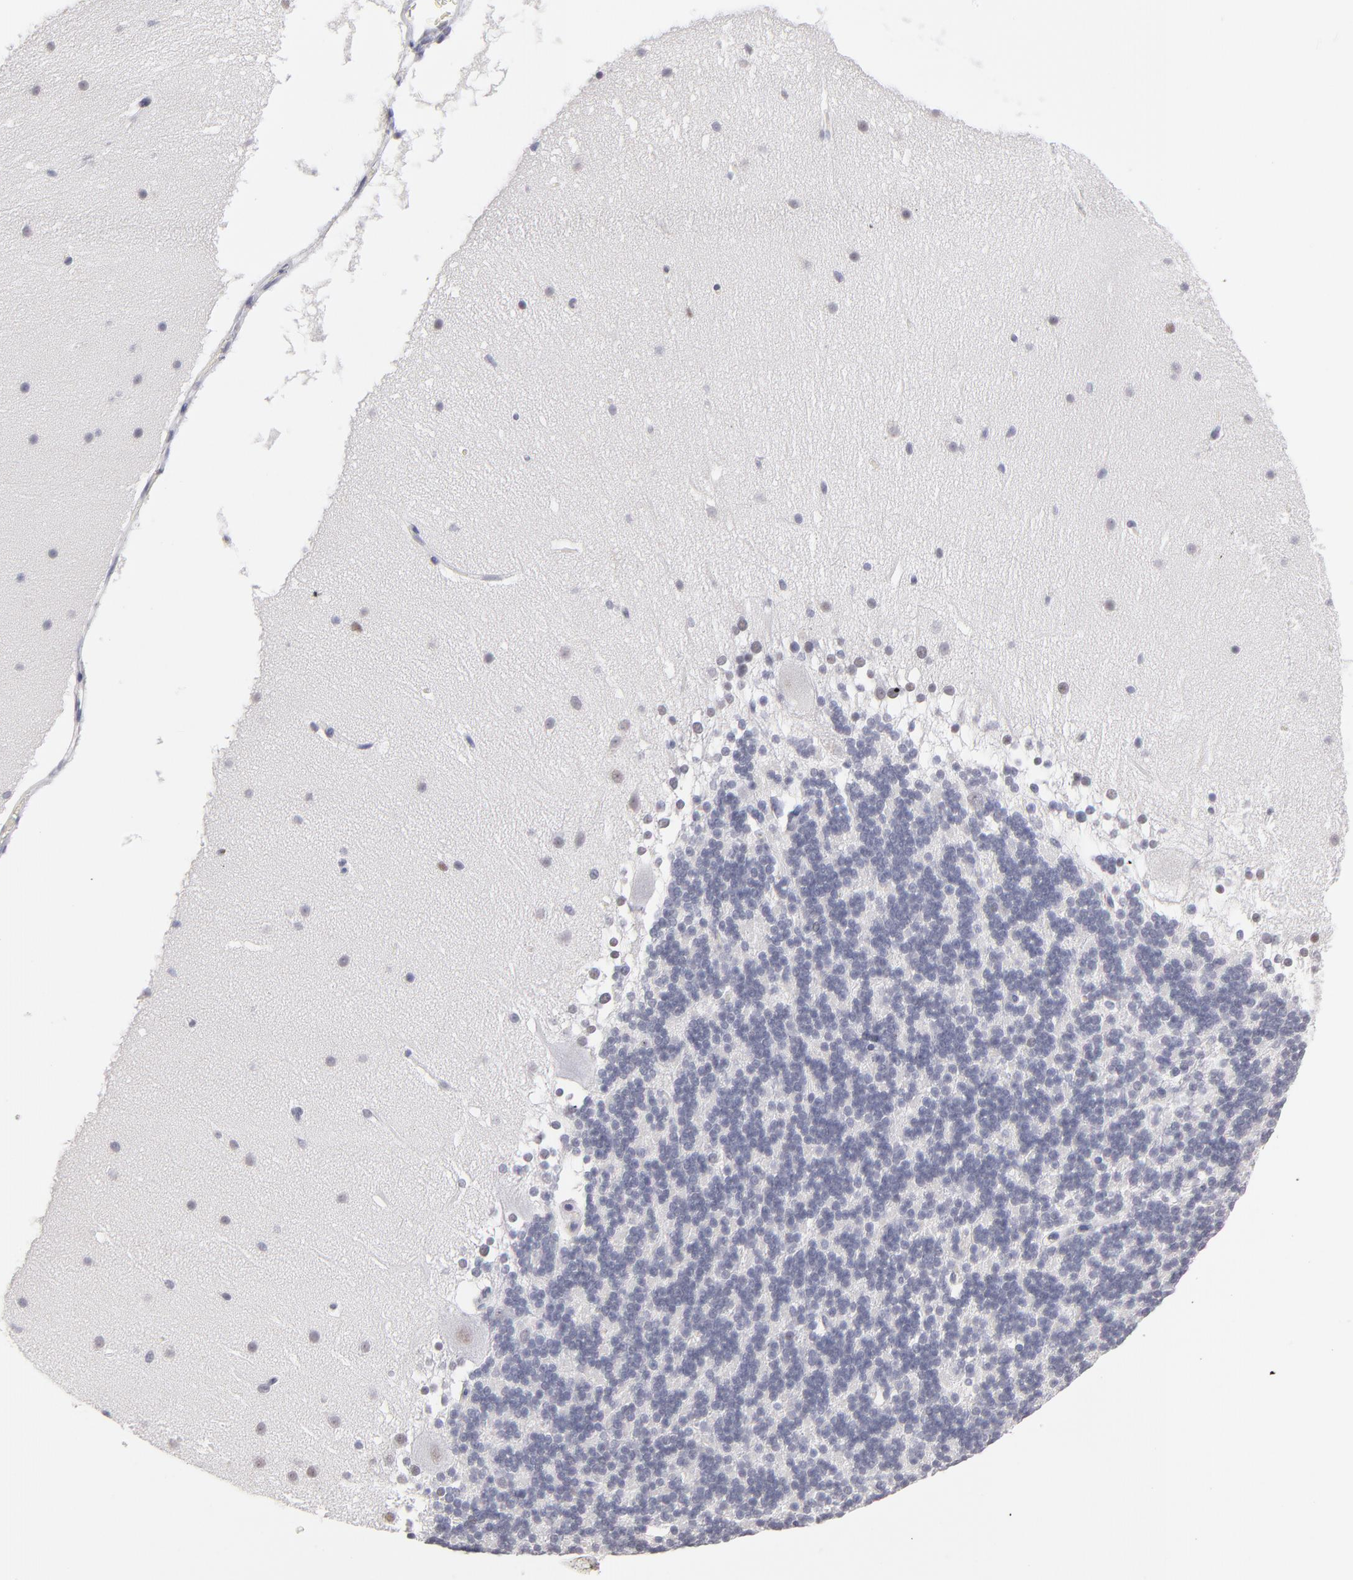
{"staining": {"intensity": "negative", "quantity": "none", "location": "none"}, "tissue": "cerebellum", "cell_type": "Cells in granular layer", "image_type": "normal", "snomed": [{"axis": "morphology", "description": "Normal tissue, NOS"}, {"axis": "topography", "description": "Cerebellum"}], "caption": "This is an immunohistochemistry histopathology image of benign cerebellum. There is no positivity in cells in granular layer.", "gene": "TEX11", "patient": {"sex": "female", "age": 19}}